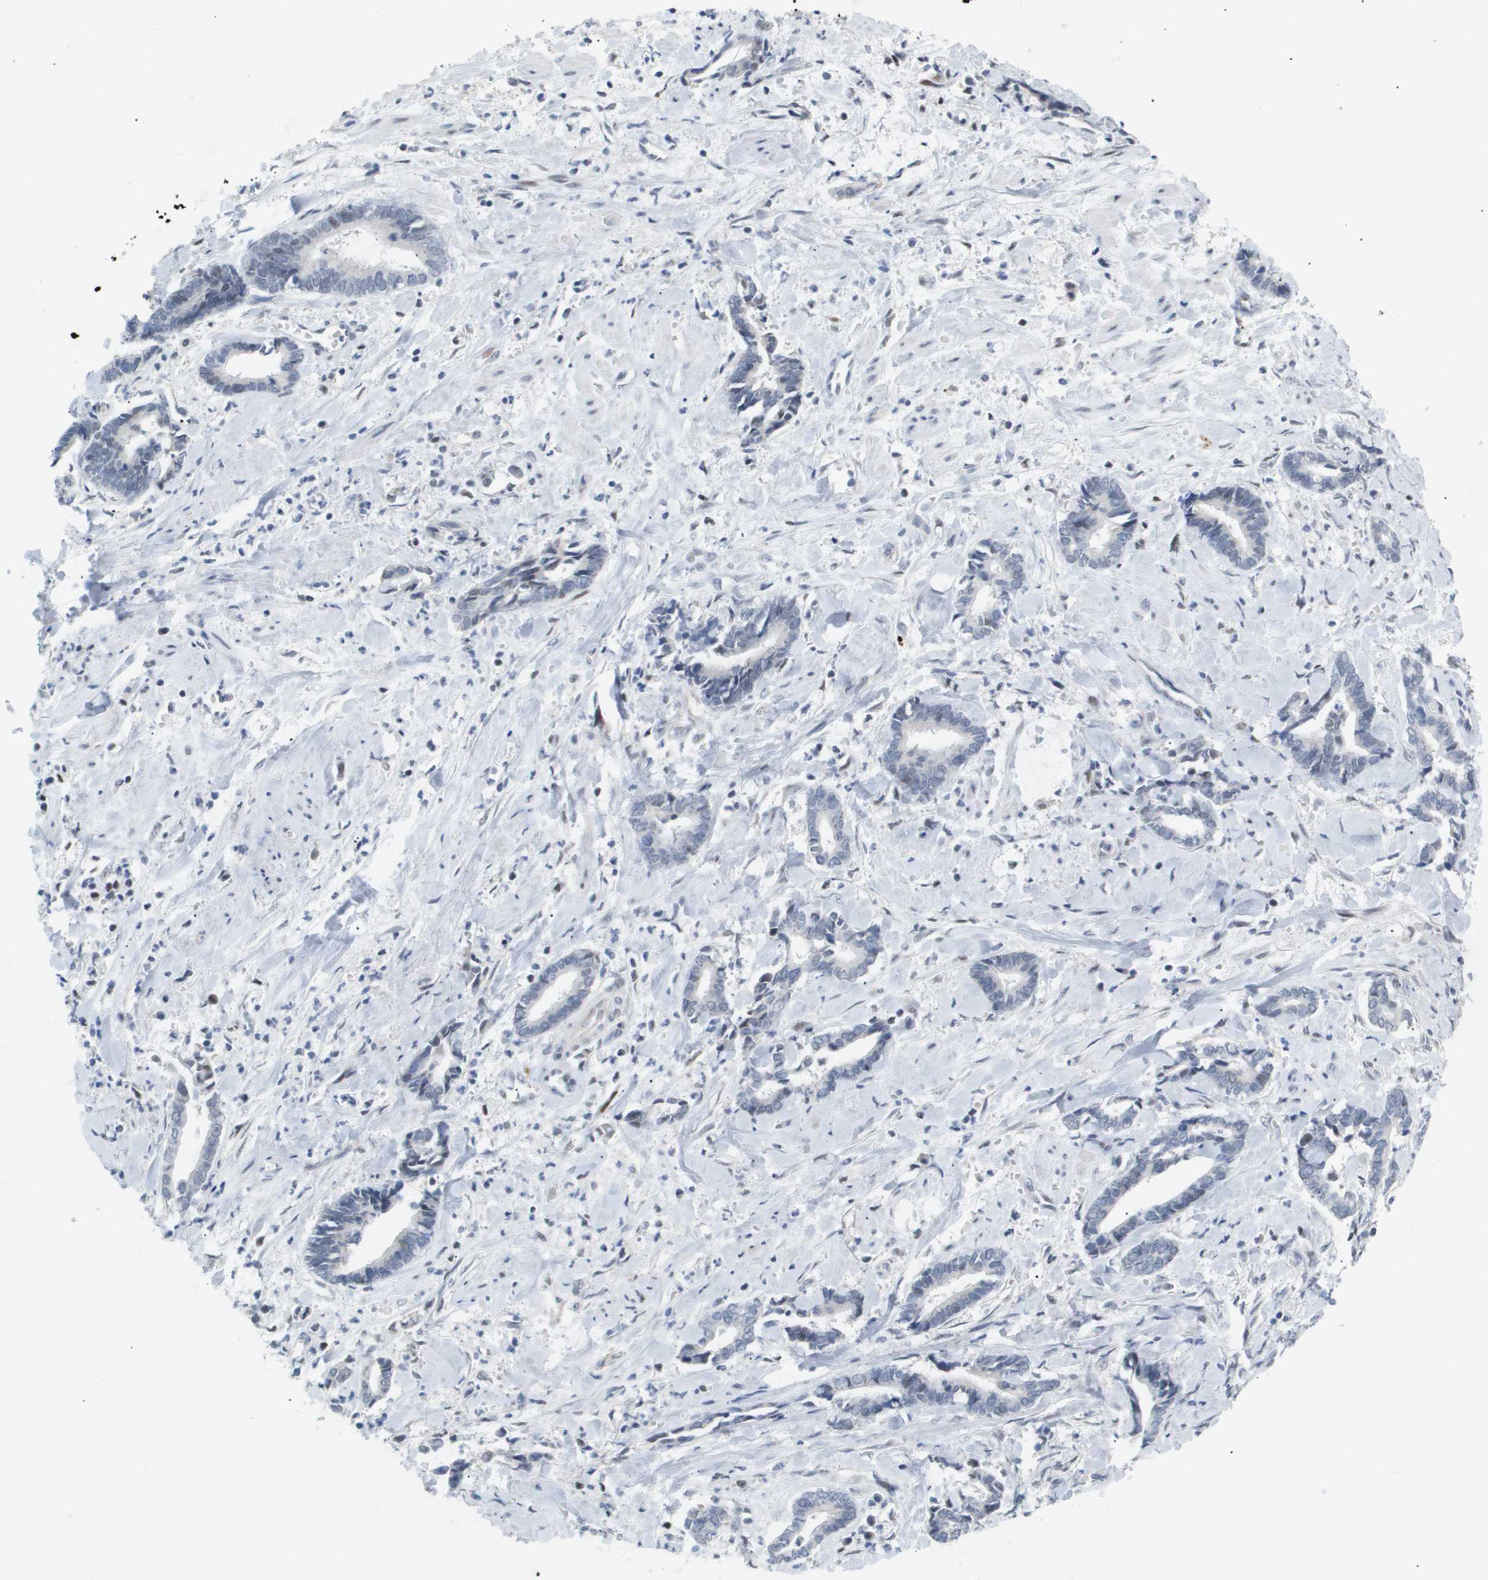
{"staining": {"intensity": "negative", "quantity": "none", "location": "none"}, "tissue": "cervical cancer", "cell_type": "Tumor cells", "image_type": "cancer", "snomed": [{"axis": "morphology", "description": "Adenocarcinoma, NOS"}, {"axis": "topography", "description": "Cervix"}], "caption": "Immunohistochemical staining of cervical adenocarcinoma demonstrates no significant staining in tumor cells.", "gene": "PPARD", "patient": {"sex": "female", "age": 44}}